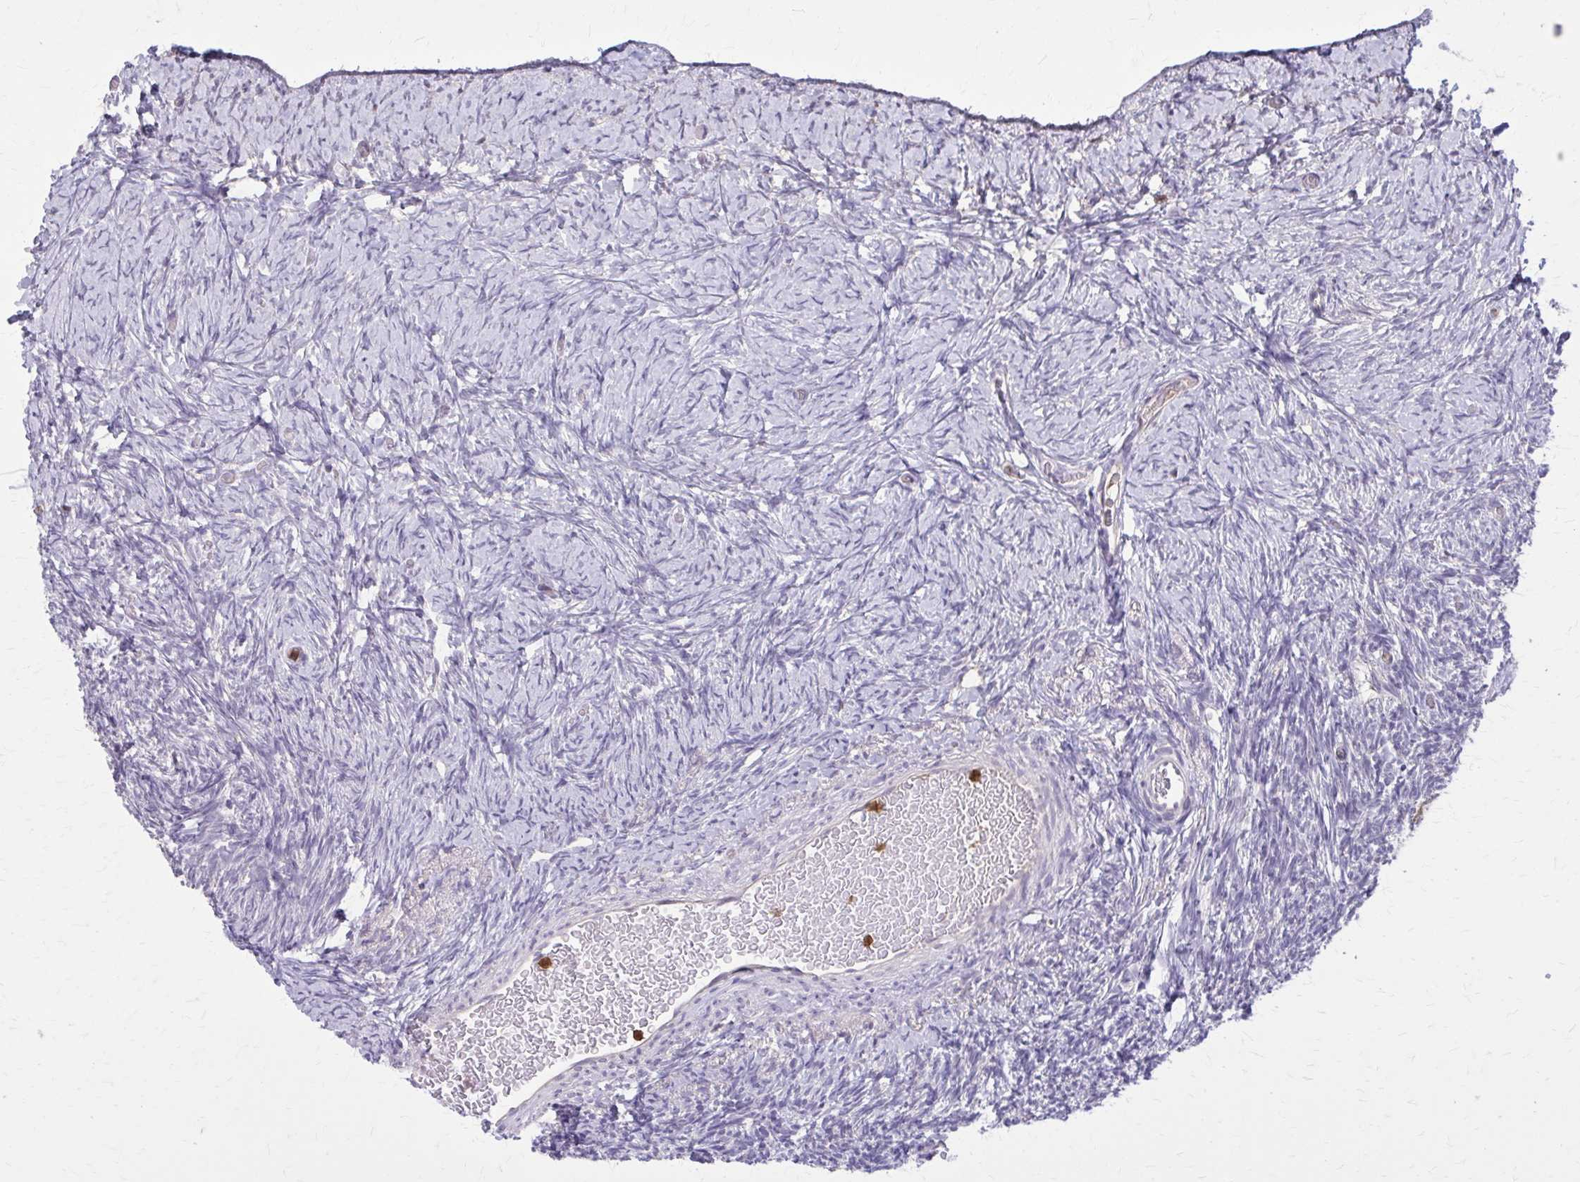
{"staining": {"intensity": "negative", "quantity": "none", "location": "none"}, "tissue": "ovary", "cell_type": "Ovarian stroma cells", "image_type": "normal", "snomed": [{"axis": "morphology", "description": "Normal tissue, NOS"}, {"axis": "topography", "description": "Ovary"}], "caption": "IHC micrograph of unremarkable human ovary stained for a protein (brown), which exhibits no positivity in ovarian stroma cells. The staining was performed using DAB (3,3'-diaminobenzidine) to visualize the protein expression in brown, while the nuclei were stained in blue with hematoxylin (Magnification: 20x).", "gene": "NRBF2", "patient": {"sex": "female", "age": 39}}